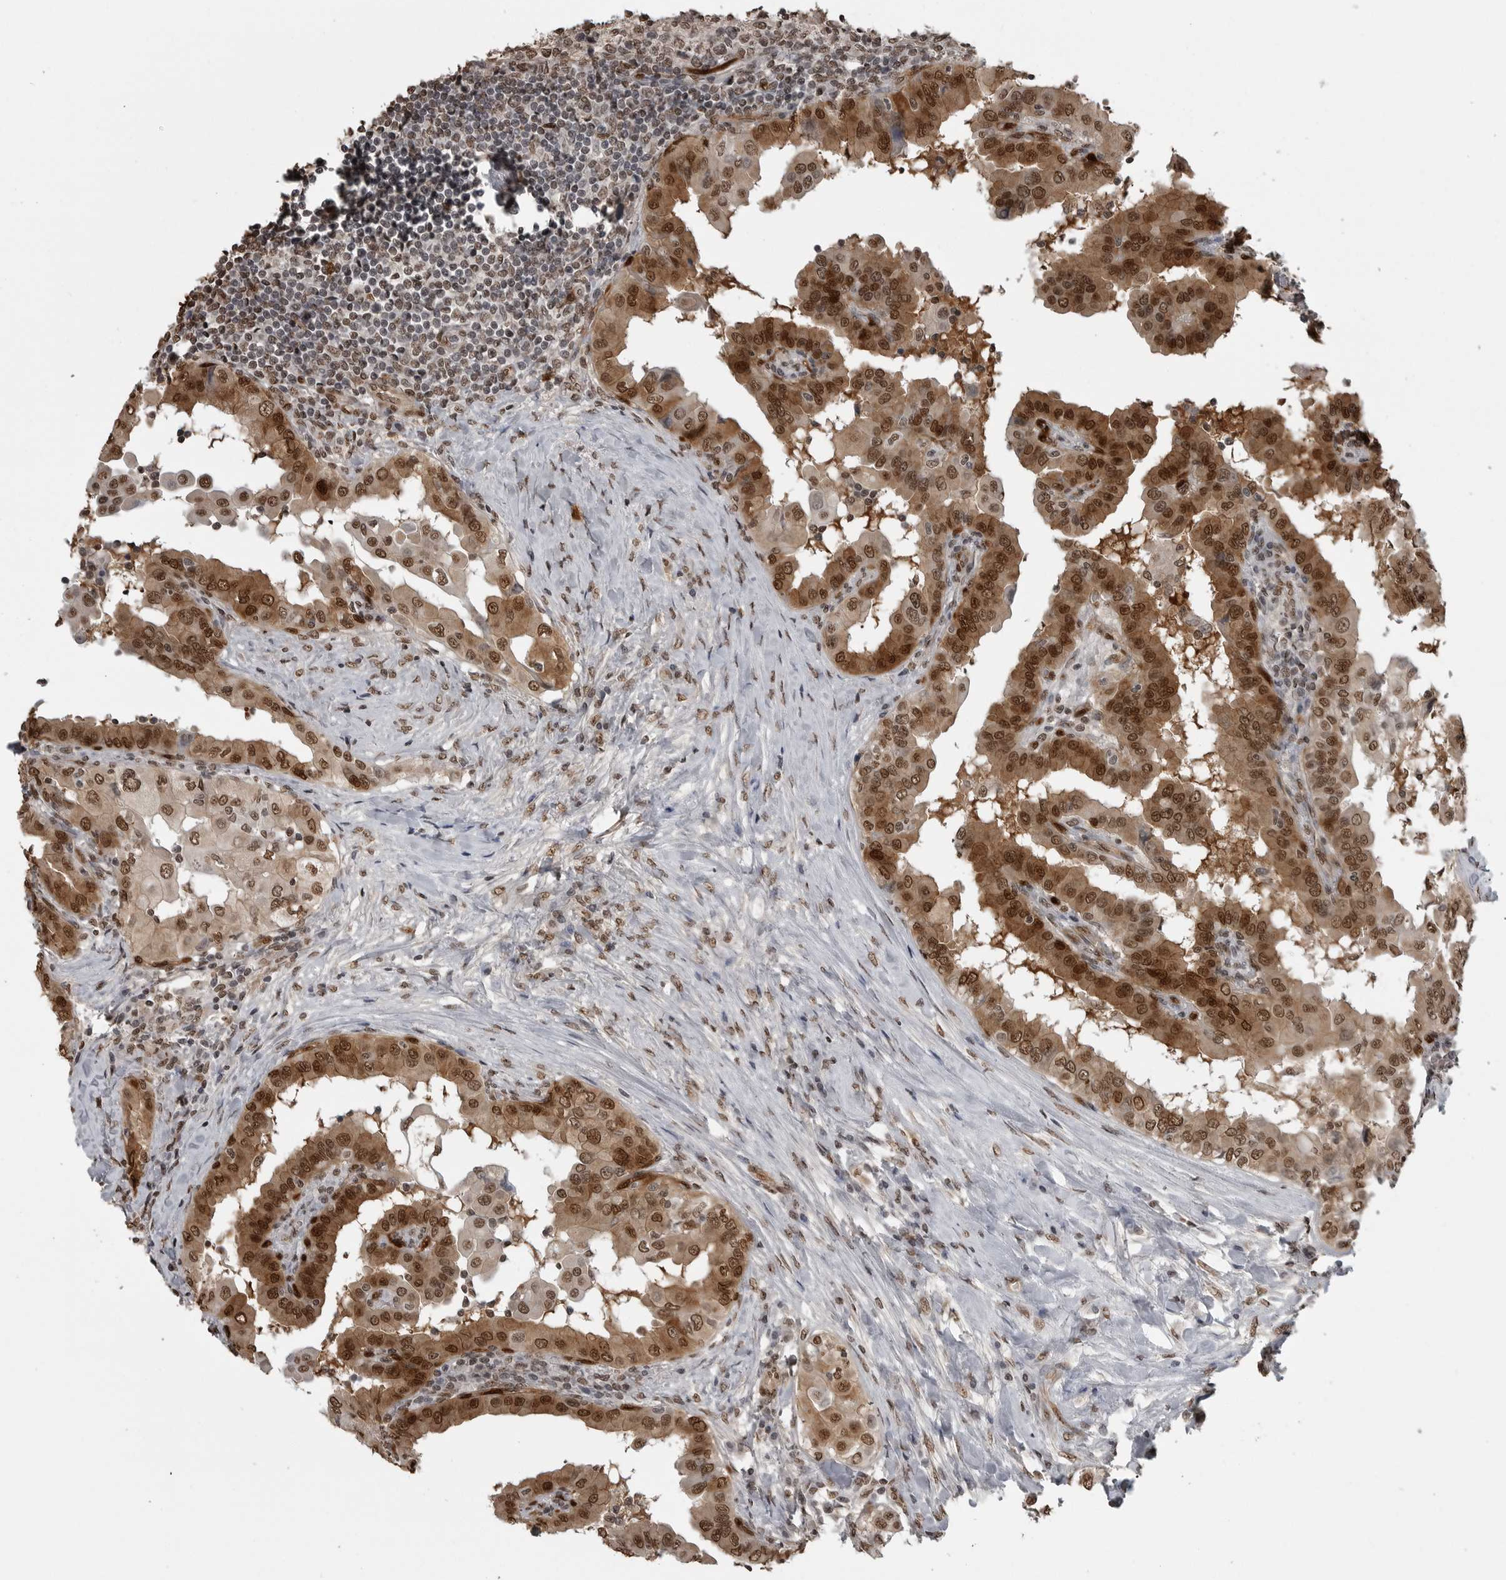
{"staining": {"intensity": "moderate", "quantity": ">75%", "location": "cytoplasmic/membranous,nuclear"}, "tissue": "thyroid cancer", "cell_type": "Tumor cells", "image_type": "cancer", "snomed": [{"axis": "morphology", "description": "Papillary adenocarcinoma, NOS"}, {"axis": "topography", "description": "Thyroid gland"}], "caption": "A histopathology image of thyroid papillary adenocarcinoma stained for a protein demonstrates moderate cytoplasmic/membranous and nuclear brown staining in tumor cells. (DAB = brown stain, brightfield microscopy at high magnification).", "gene": "SMAD2", "patient": {"sex": "male", "age": 33}}